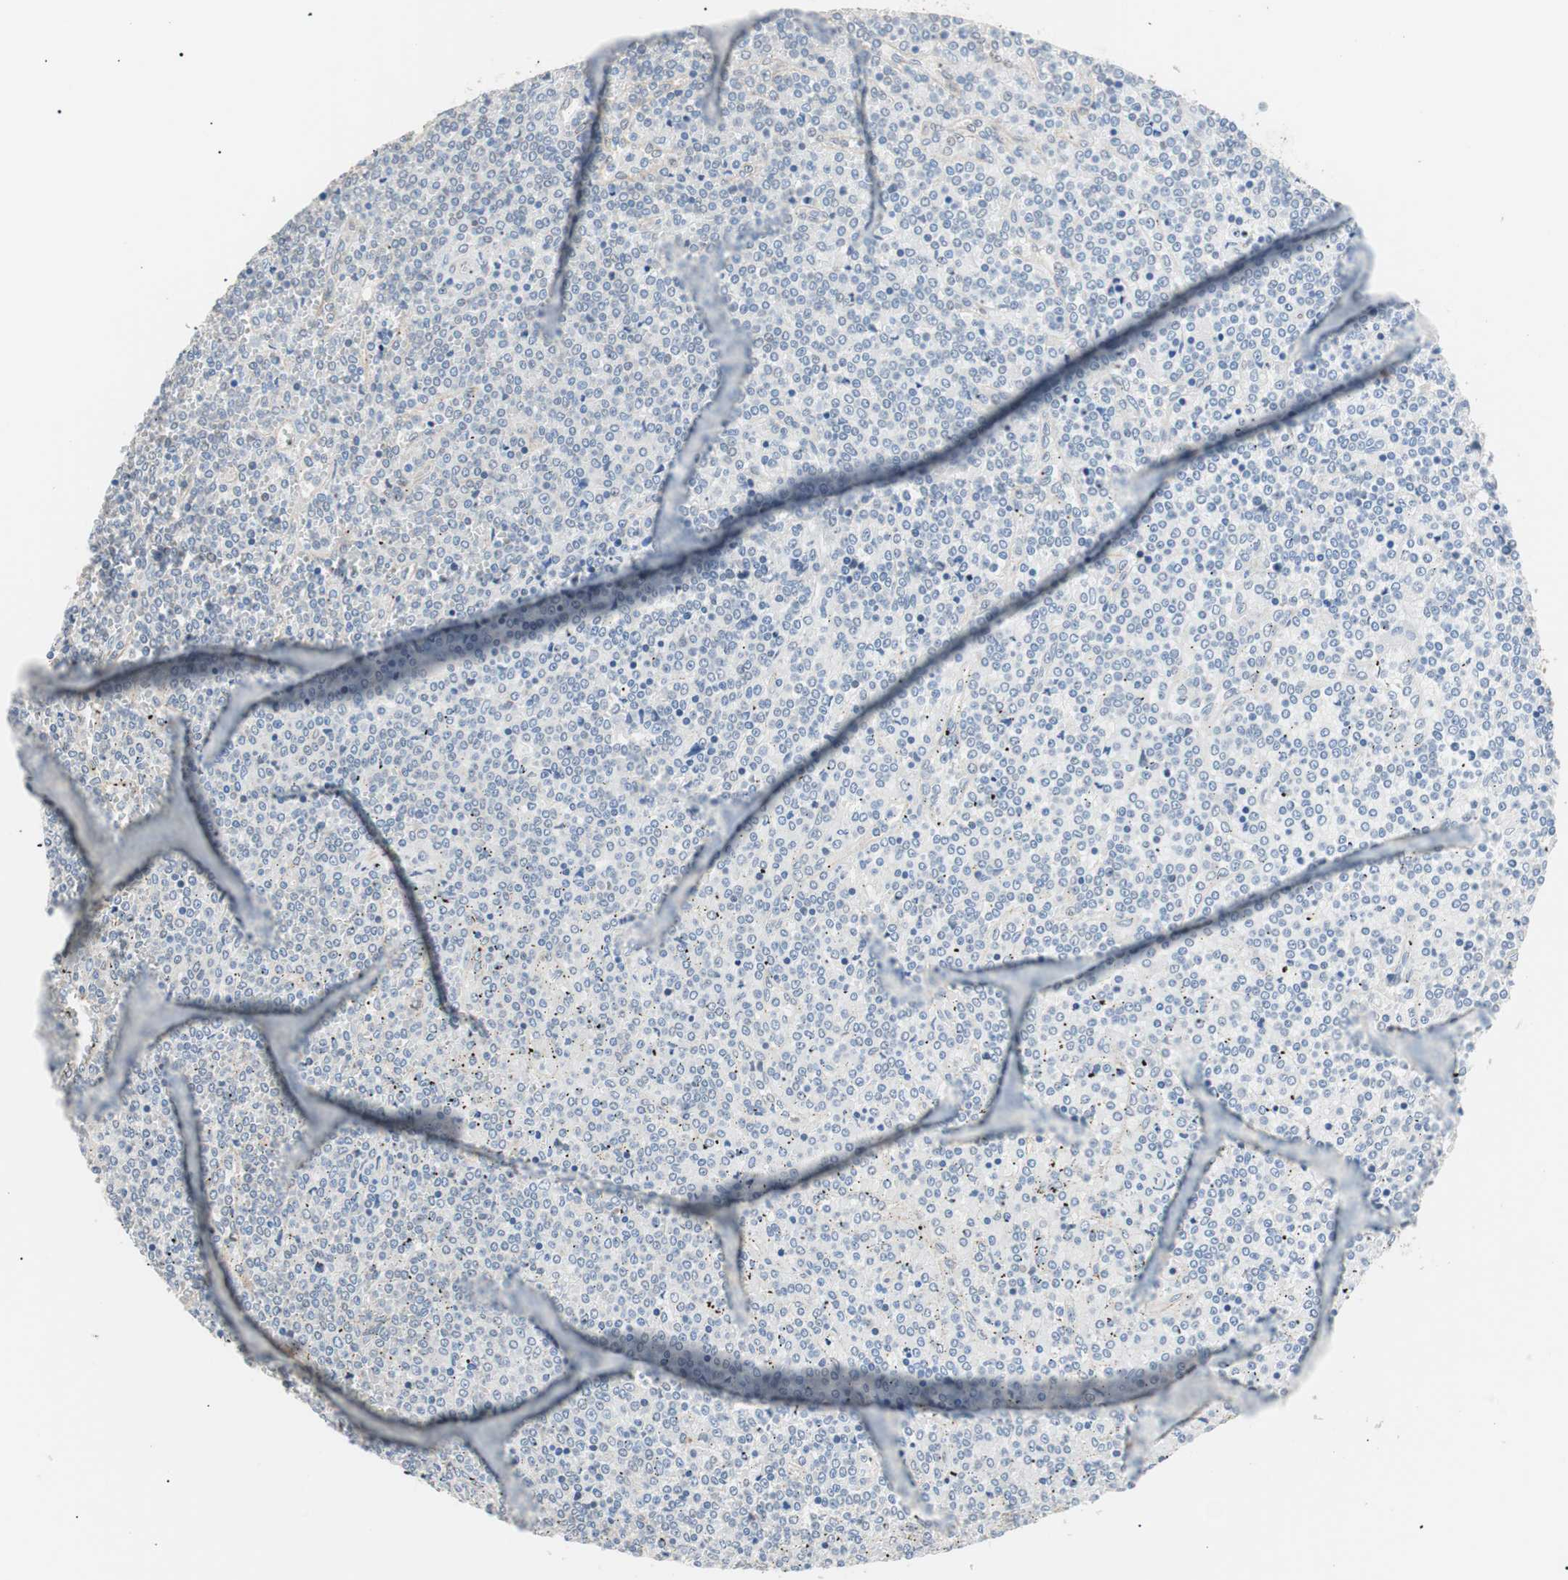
{"staining": {"intensity": "negative", "quantity": "none", "location": "none"}, "tissue": "lymphoma", "cell_type": "Tumor cells", "image_type": "cancer", "snomed": [{"axis": "morphology", "description": "Malignant lymphoma, non-Hodgkin's type, Low grade"}, {"axis": "topography", "description": "Spleen"}], "caption": "Tumor cells show no significant expression in lymphoma. (Immunohistochemistry, brightfield microscopy, high magnification).", "gene": "SMG1", "patient": {"sex": "female", "age": 19}}